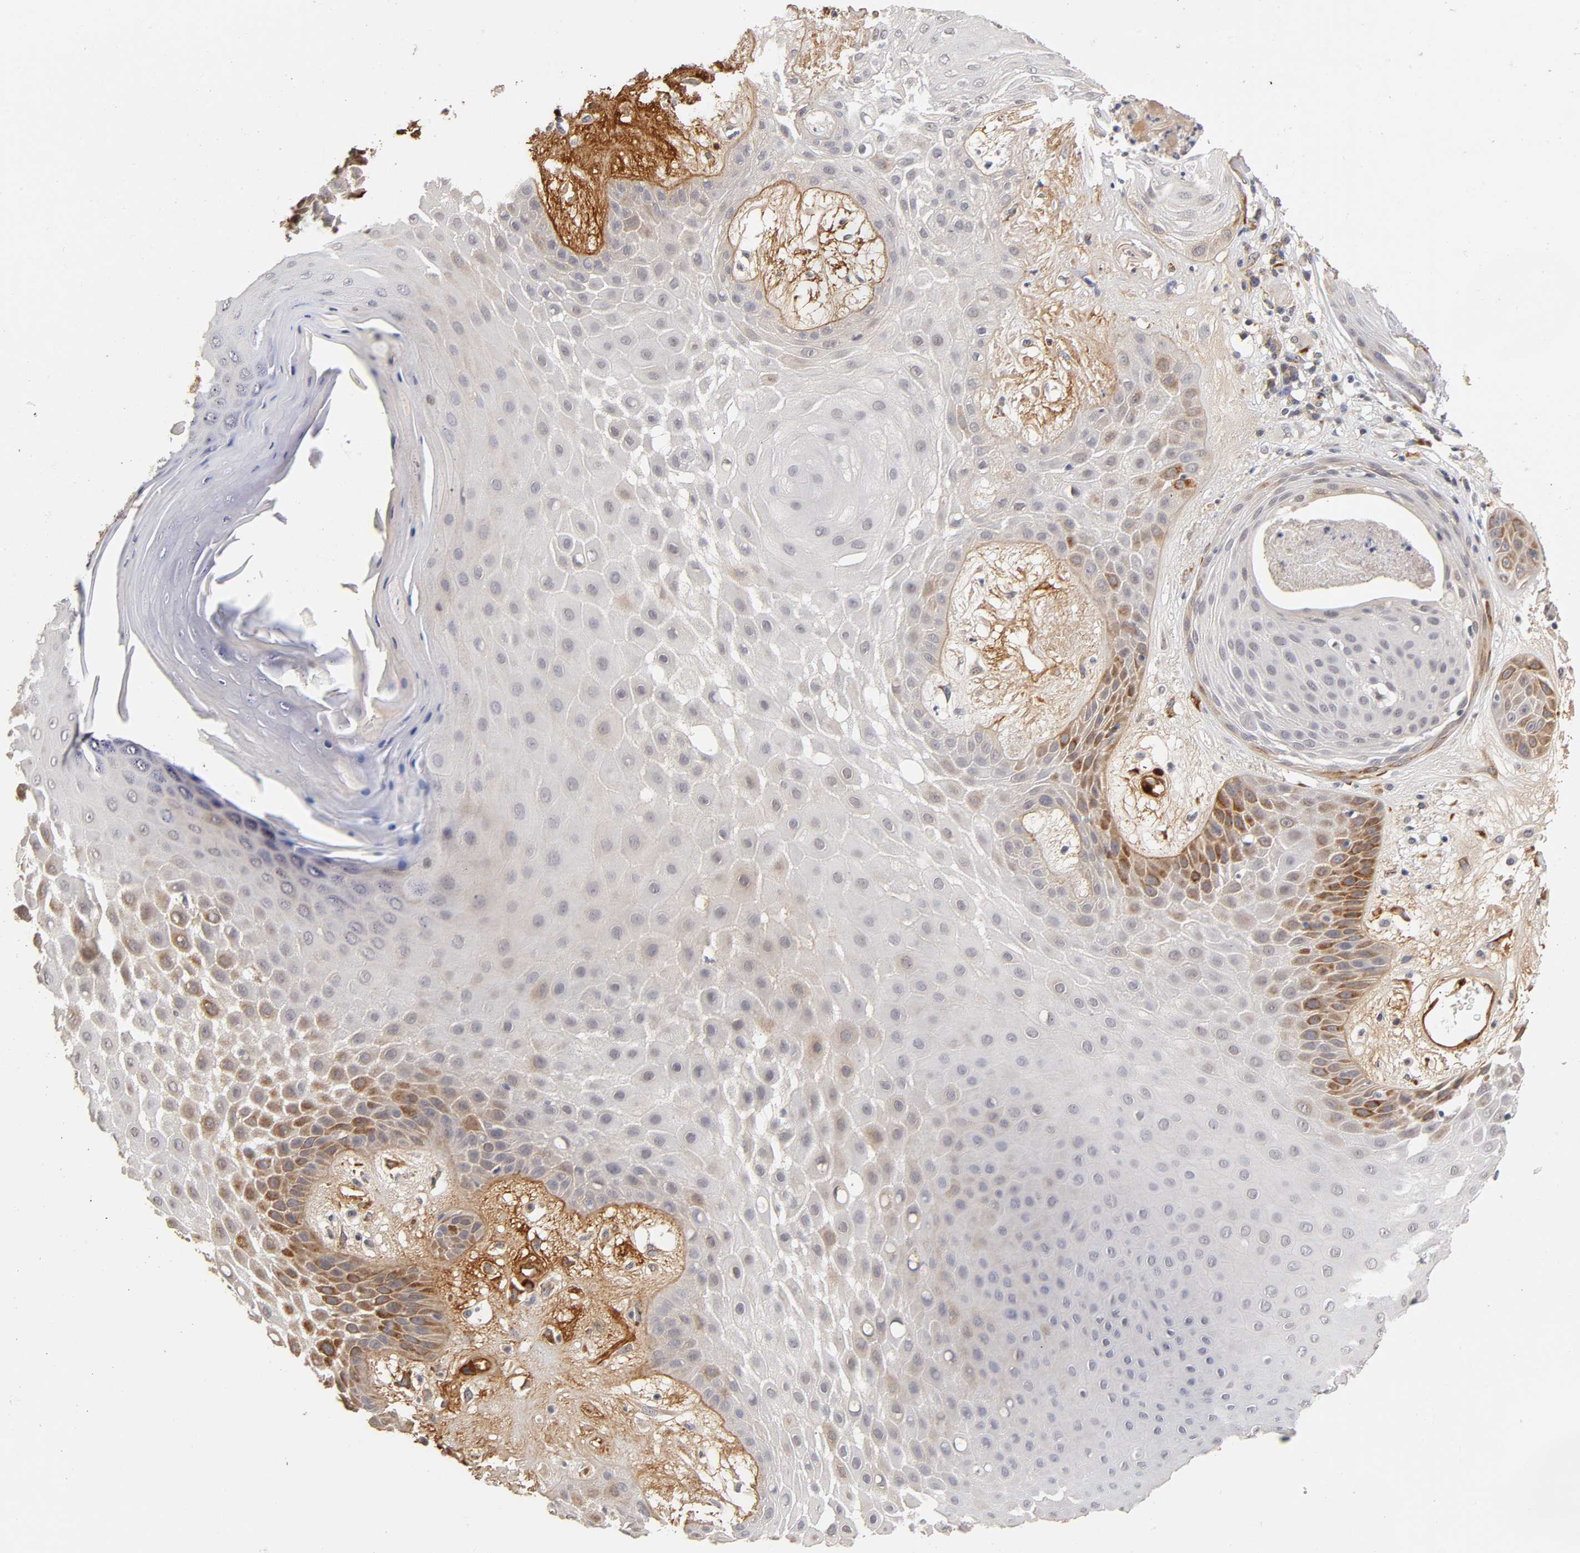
{"staining": {"intensity": "moderate", "quantity": "<25%", "location": "cytoplasmic/membranous"}, "tissue": "skin cancer", "cell_type": "Tumor cells", "image_type": "cancer", "snomed": [{"axis": "morphology", "description": "Squamous cell carcinoma, NOS"}, {"axis": "topography", "description": "Skin"}], "caption": "IHC histopathology image of neoplastic tissue: squamous cell carcinoma (skin) stained using IHC reveals low levels of moderate protein expression localized specifically in the cytoplasmic/membranous of tumor cells, appearing as a cytoplasmic/membranous brown color.", "gene": "LAMB1", "patient": {"sex": "male", "age": 65}}